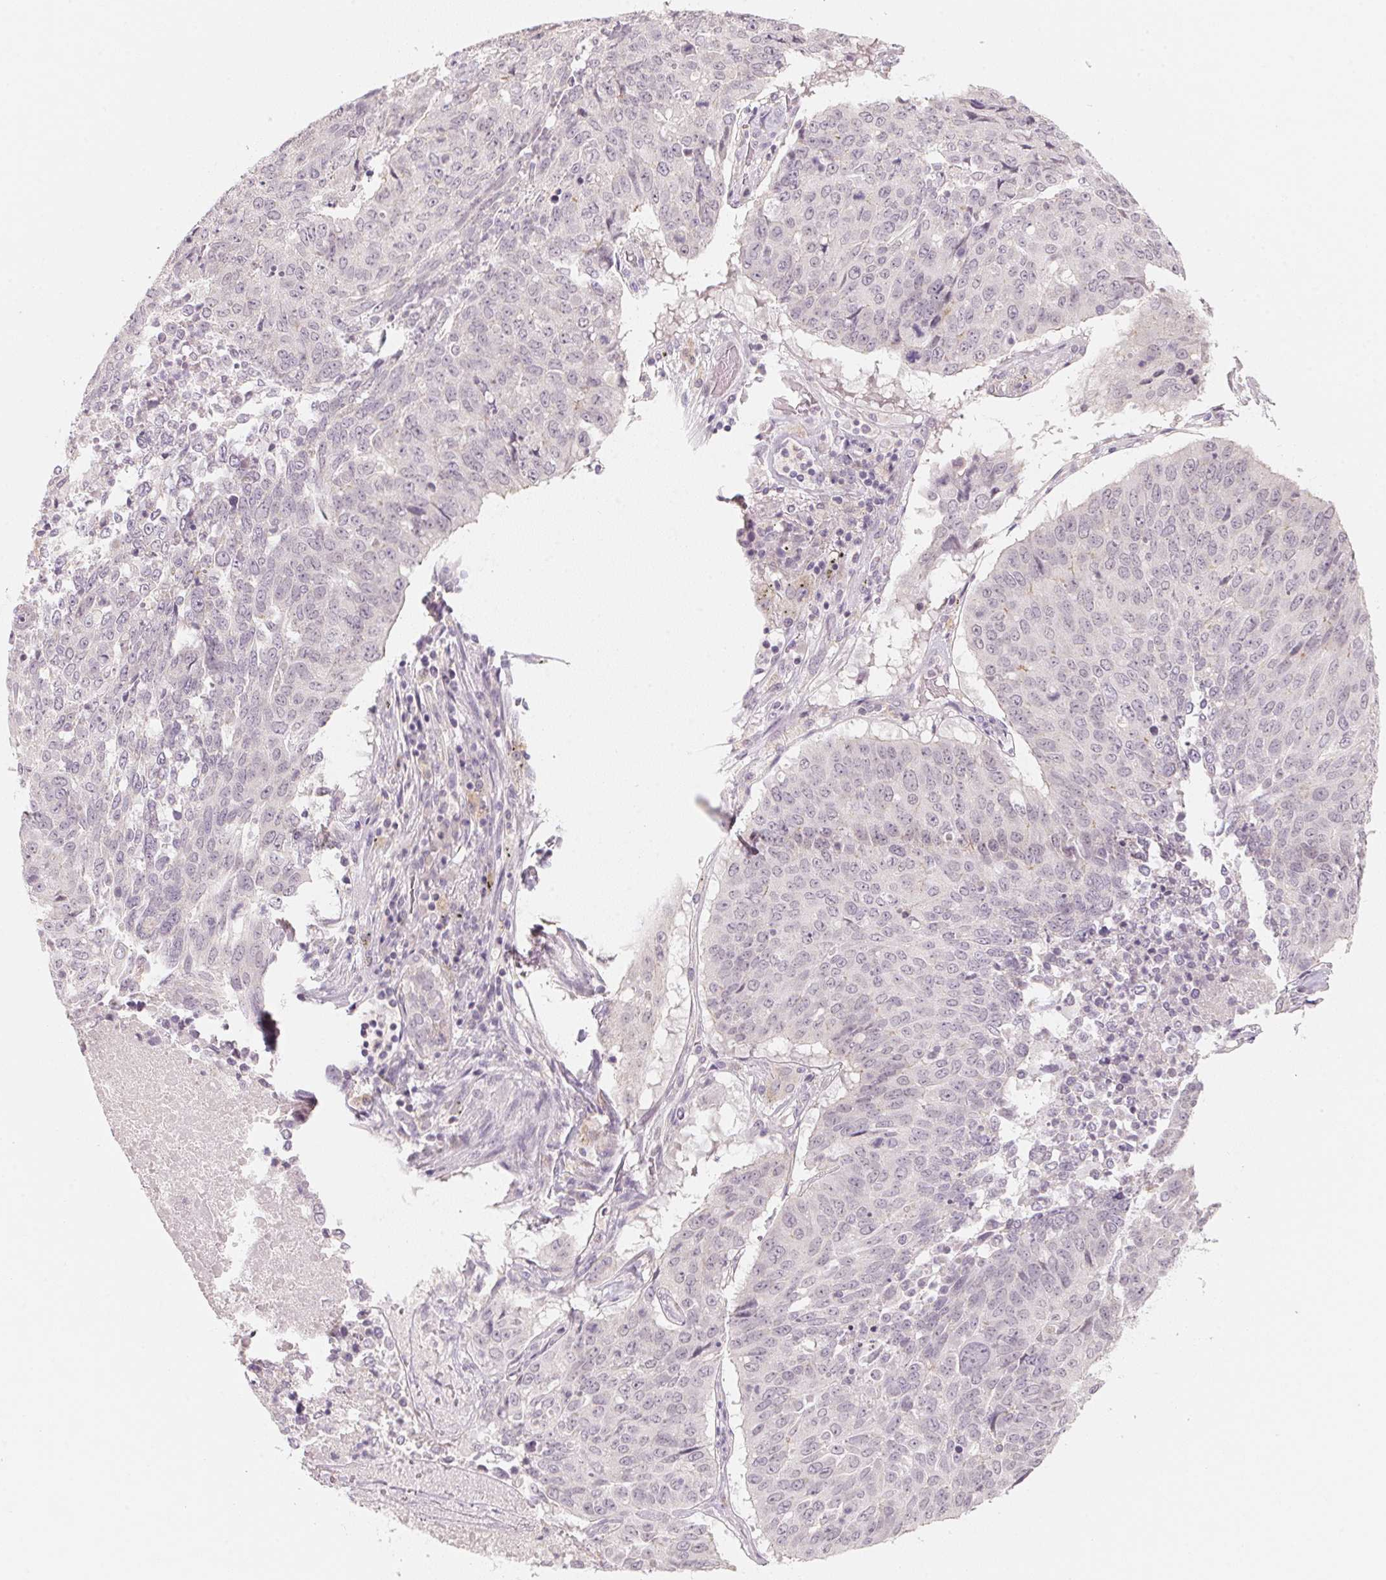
{"staining": {"intensity": "negative", "quantity": "none", "location": "none"}, "tissue": "lung cancer", "cell_type": "Tumor cells", "image_type": "cancer", "snomed": [{"axis": "morphology", "description": "Normal tissue, NOS"}, {"axis": "morphology", "description": "Squamous cell carcinoma, NOS"}, {"axis": "topography", "description": "Bronchus"}, {"axis": "topography", "description": "Lung"}], "caption": "This is an IHC photomicrograph of human lung cancer (squamous cell carcinoma). There is no staining in tumor cells.", "gene": "ANKRD31", "patient": {"sex": "male", "age": 64}}